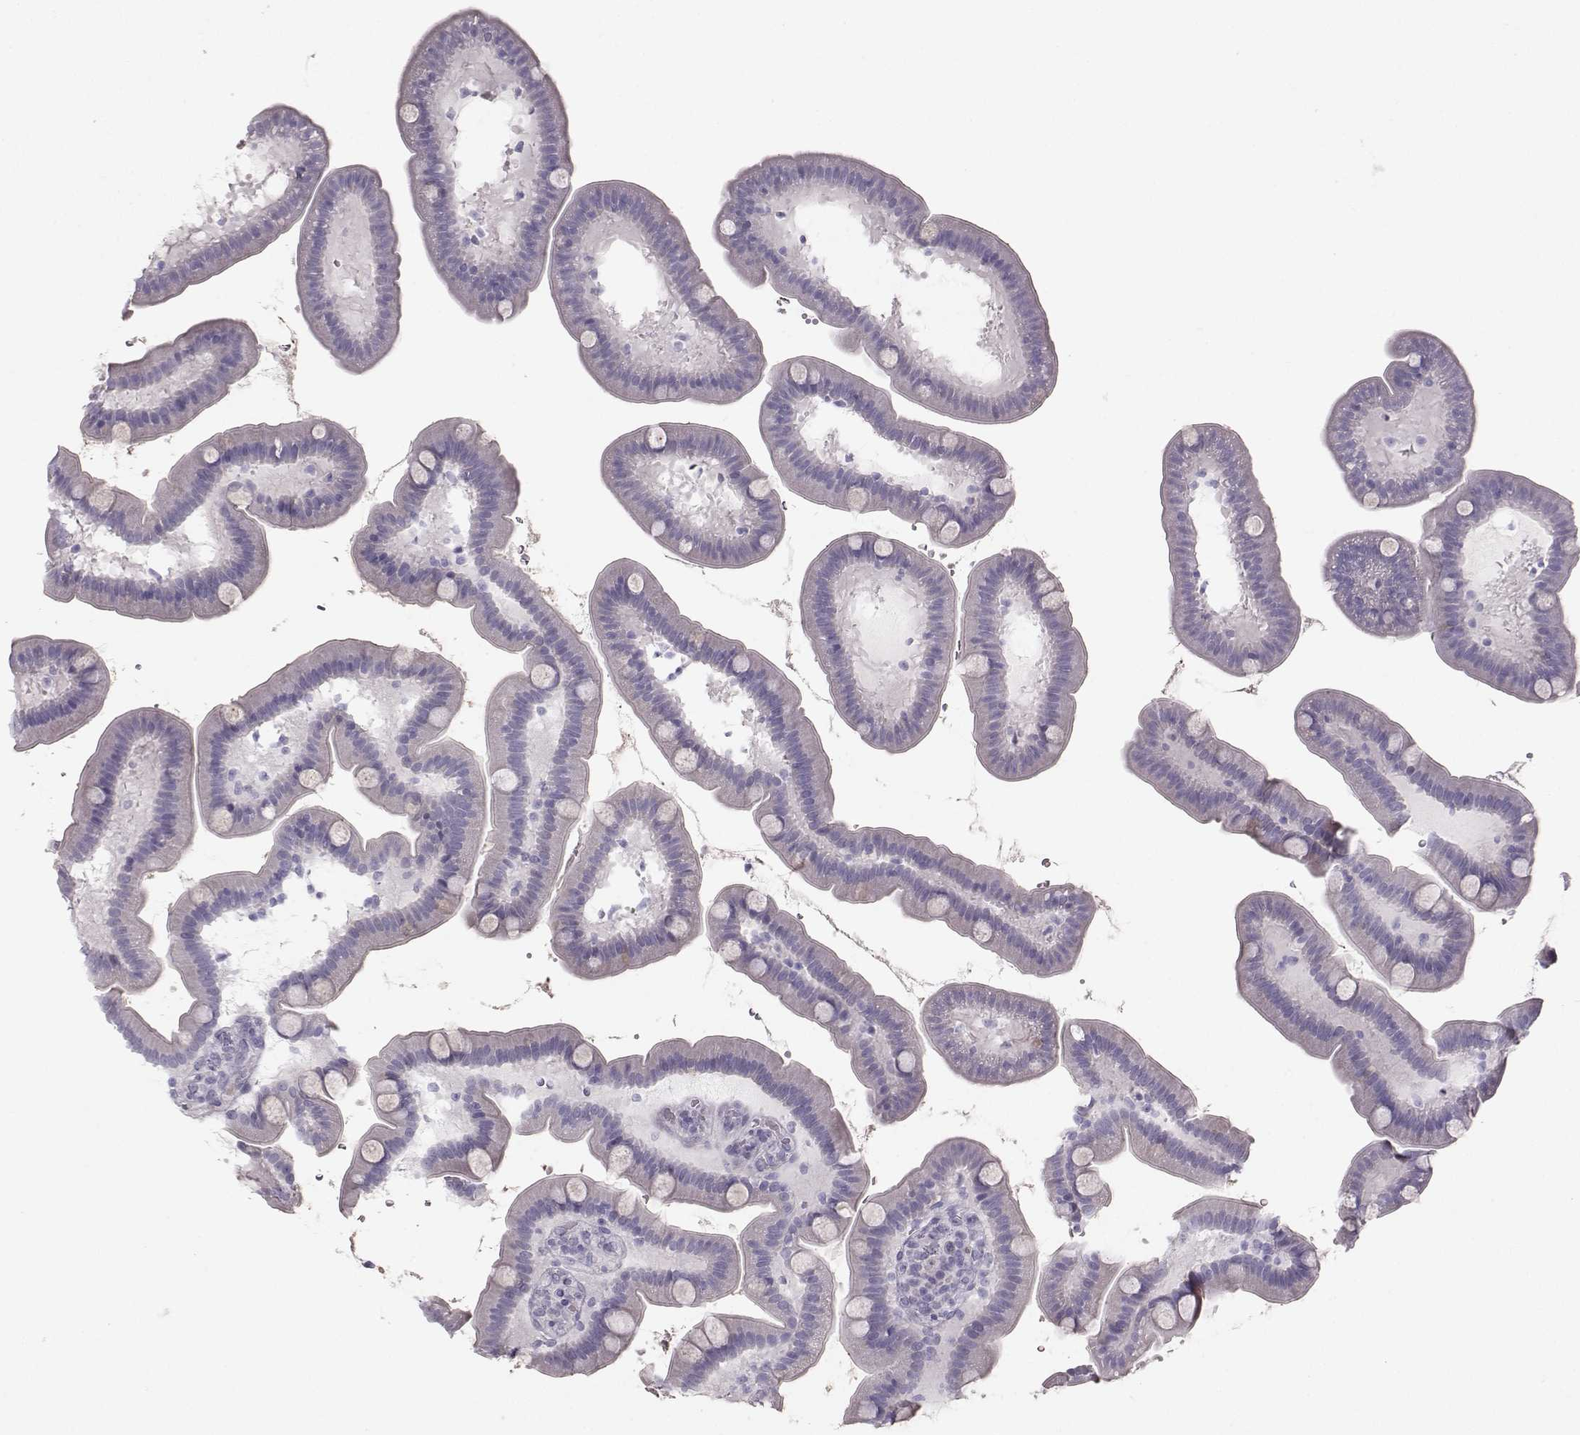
{"staining": {"intensity": "weak", "quantity": "25%-75%", "location": "cytoplasmic/membranous"}, "tissue": "small intestine", "cell_type": "Glandular cells", "image_type": "normal", "snomed": [{"axis": "morphology", "description": "Normal tissue, NOS"}, {"axis": "topography", "description": "Small intestine"}], "caption": "High-power microscopy captured an immunohistochemistry (IHC) histopathology image of normal small intestine, revealing weak cytoplasmic/membranous expression in about 25%-75% of glandular cells. The staining is performed using DAB brown chromogen to label protein expression. The nuclei are counter-stained blue using hematoxylin.", "gene": "CASR", "patient": {"sex": "male", "age": 66}}